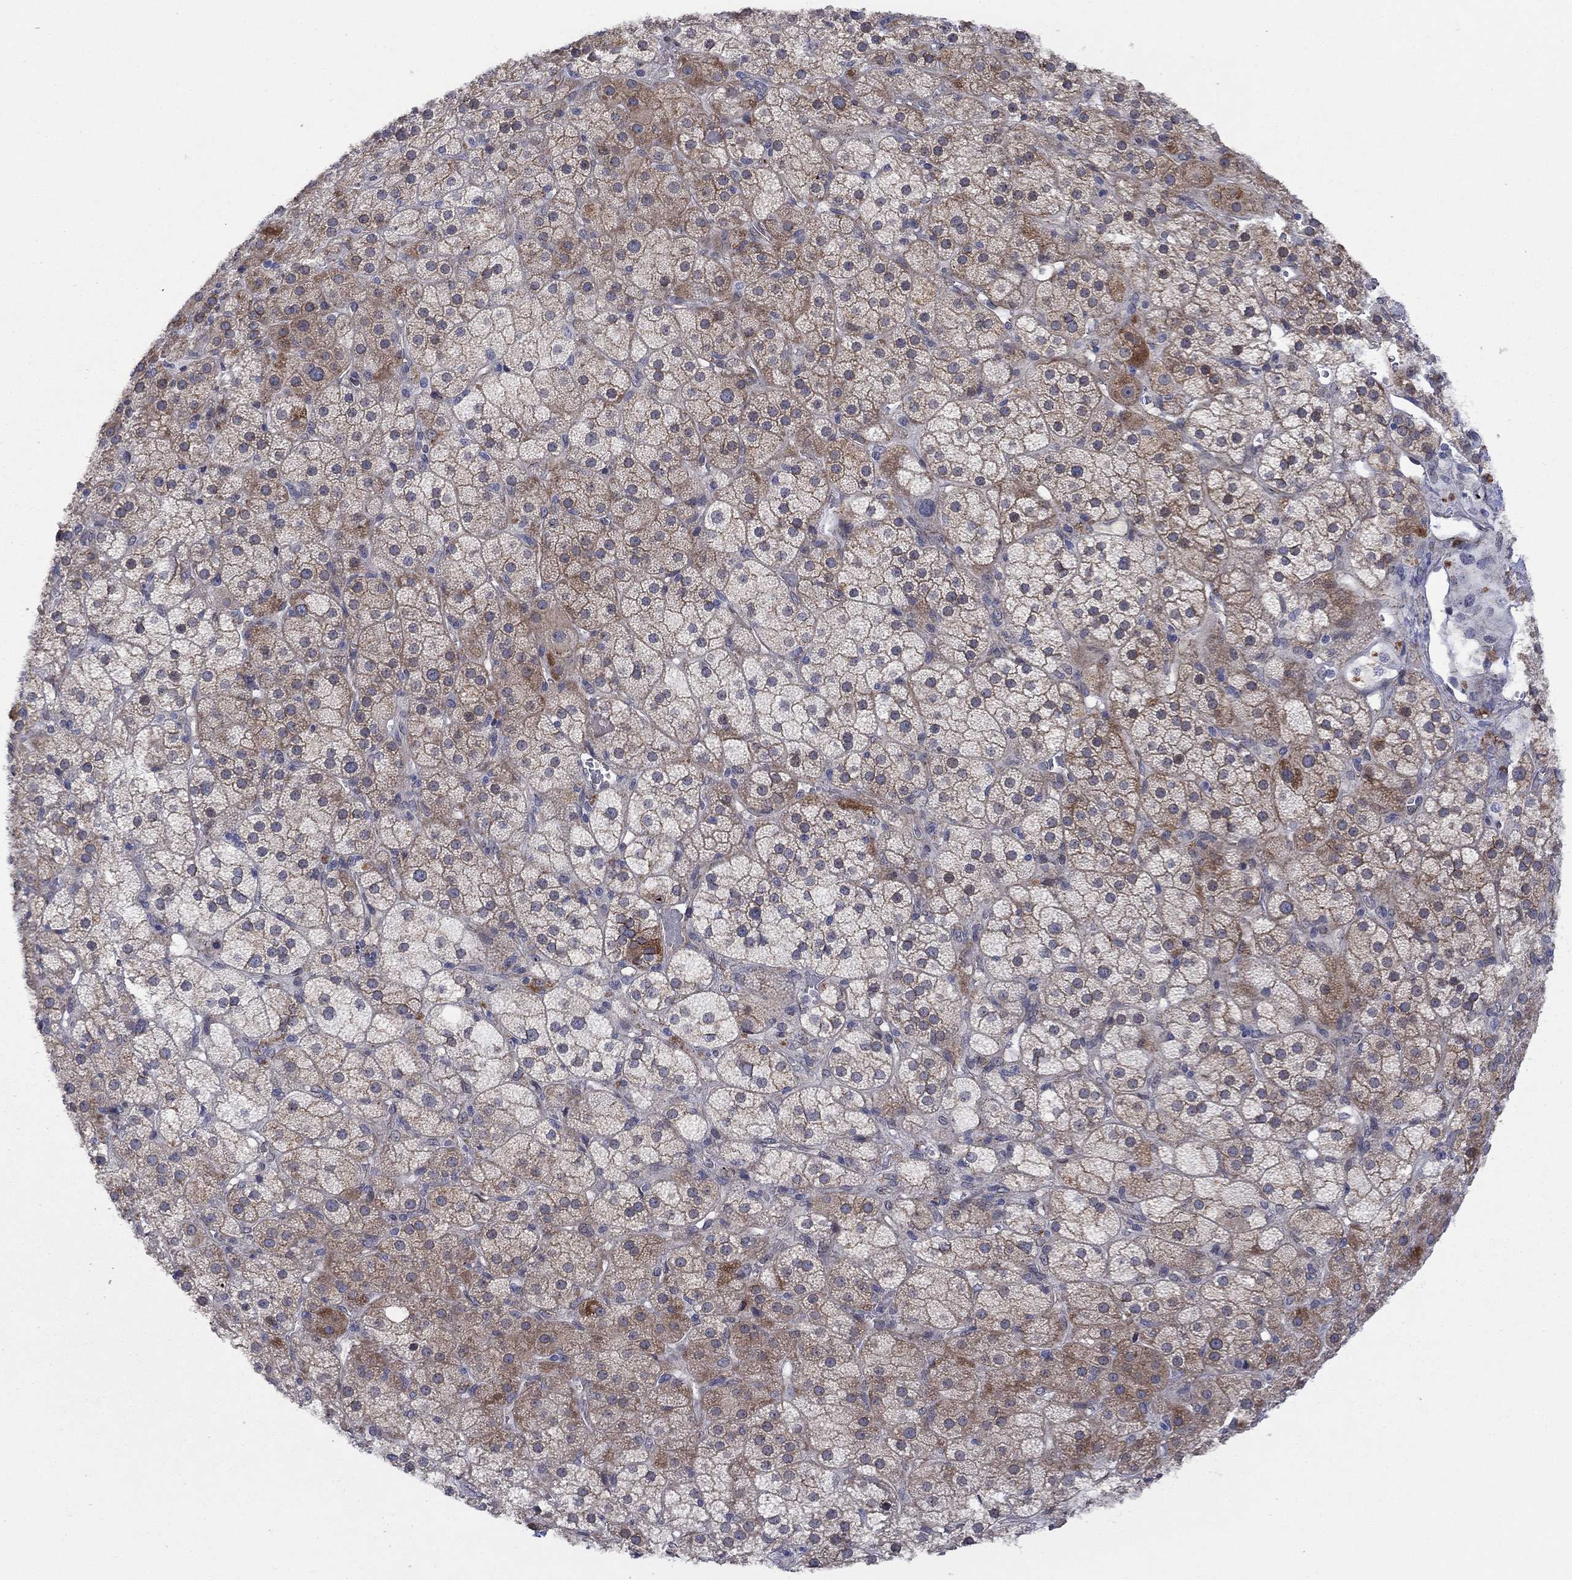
{"staining": {"intensity": "strong", "quantity": "<25%", "location": "cytoplasmic/membranous"}, "tissue": "adrenal gland", "cell_type": "Glandular cells", "image_type": "normal", "snomed": [{"axis": "morphology", "description": "Normal tissue, NOS"}, {"axis": "topography", "description": "Adrenal gland"}], "caption": "IHC of benign adrenal gland reveals medium levels of strong cytoplasmic/membranous positivity in about <25% of glandular cells.", "gene": "EMC9", "patient": {"sex": "male", "age": 57}}